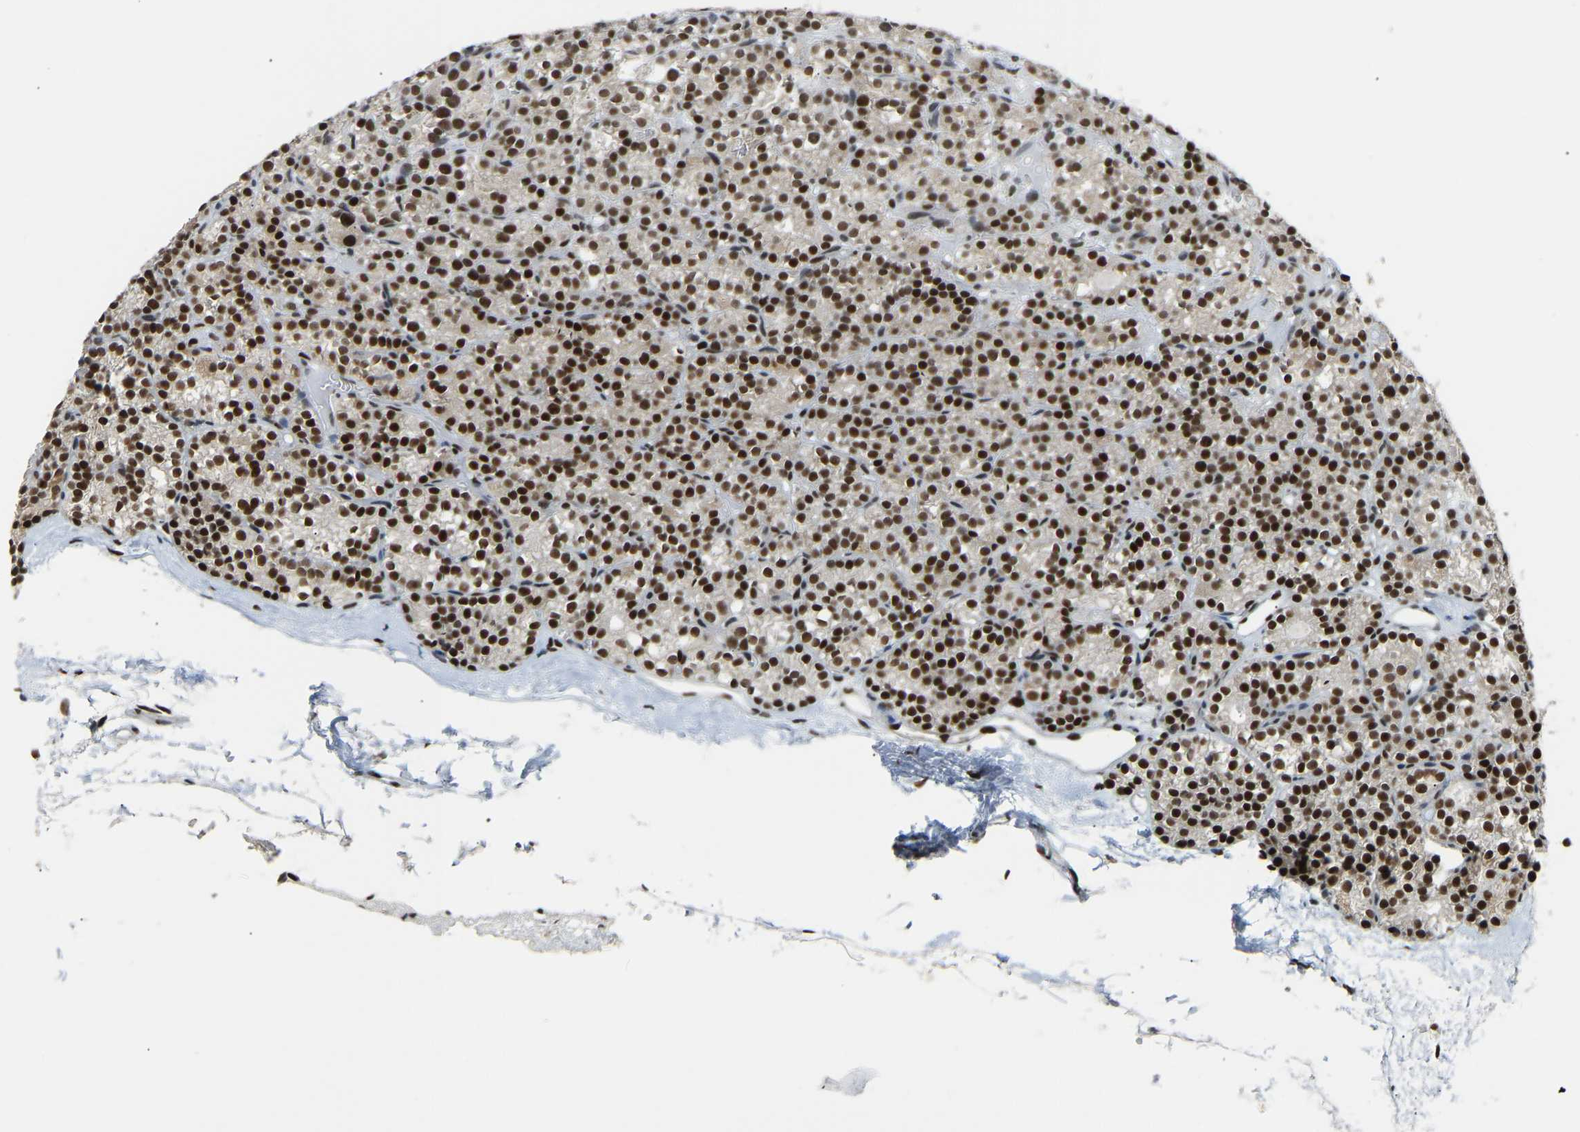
{"staining": {"intensity": "strong", "quantity": ">75%", "location": "nuclear"}, "tissue": "parathyroid gland", "cell_type": "Glandular cells", "image_type": "normal", "snomed": [{"axis": "morphology", "description": "Normal tissue, NOS"}, {"axis": "topography", "description": "Parathyroid gland"}], "caption": "Immunohistochemistry (IHC) (DAB) staining of benign parathyroid gland reveals strong nuclear protein staining in about >75% of glandular cells. (Brightfield microscopy of DAB IHC at high magnification).", "gene": "SSBP2", "patient": {"sex": "female", "age": 64}}